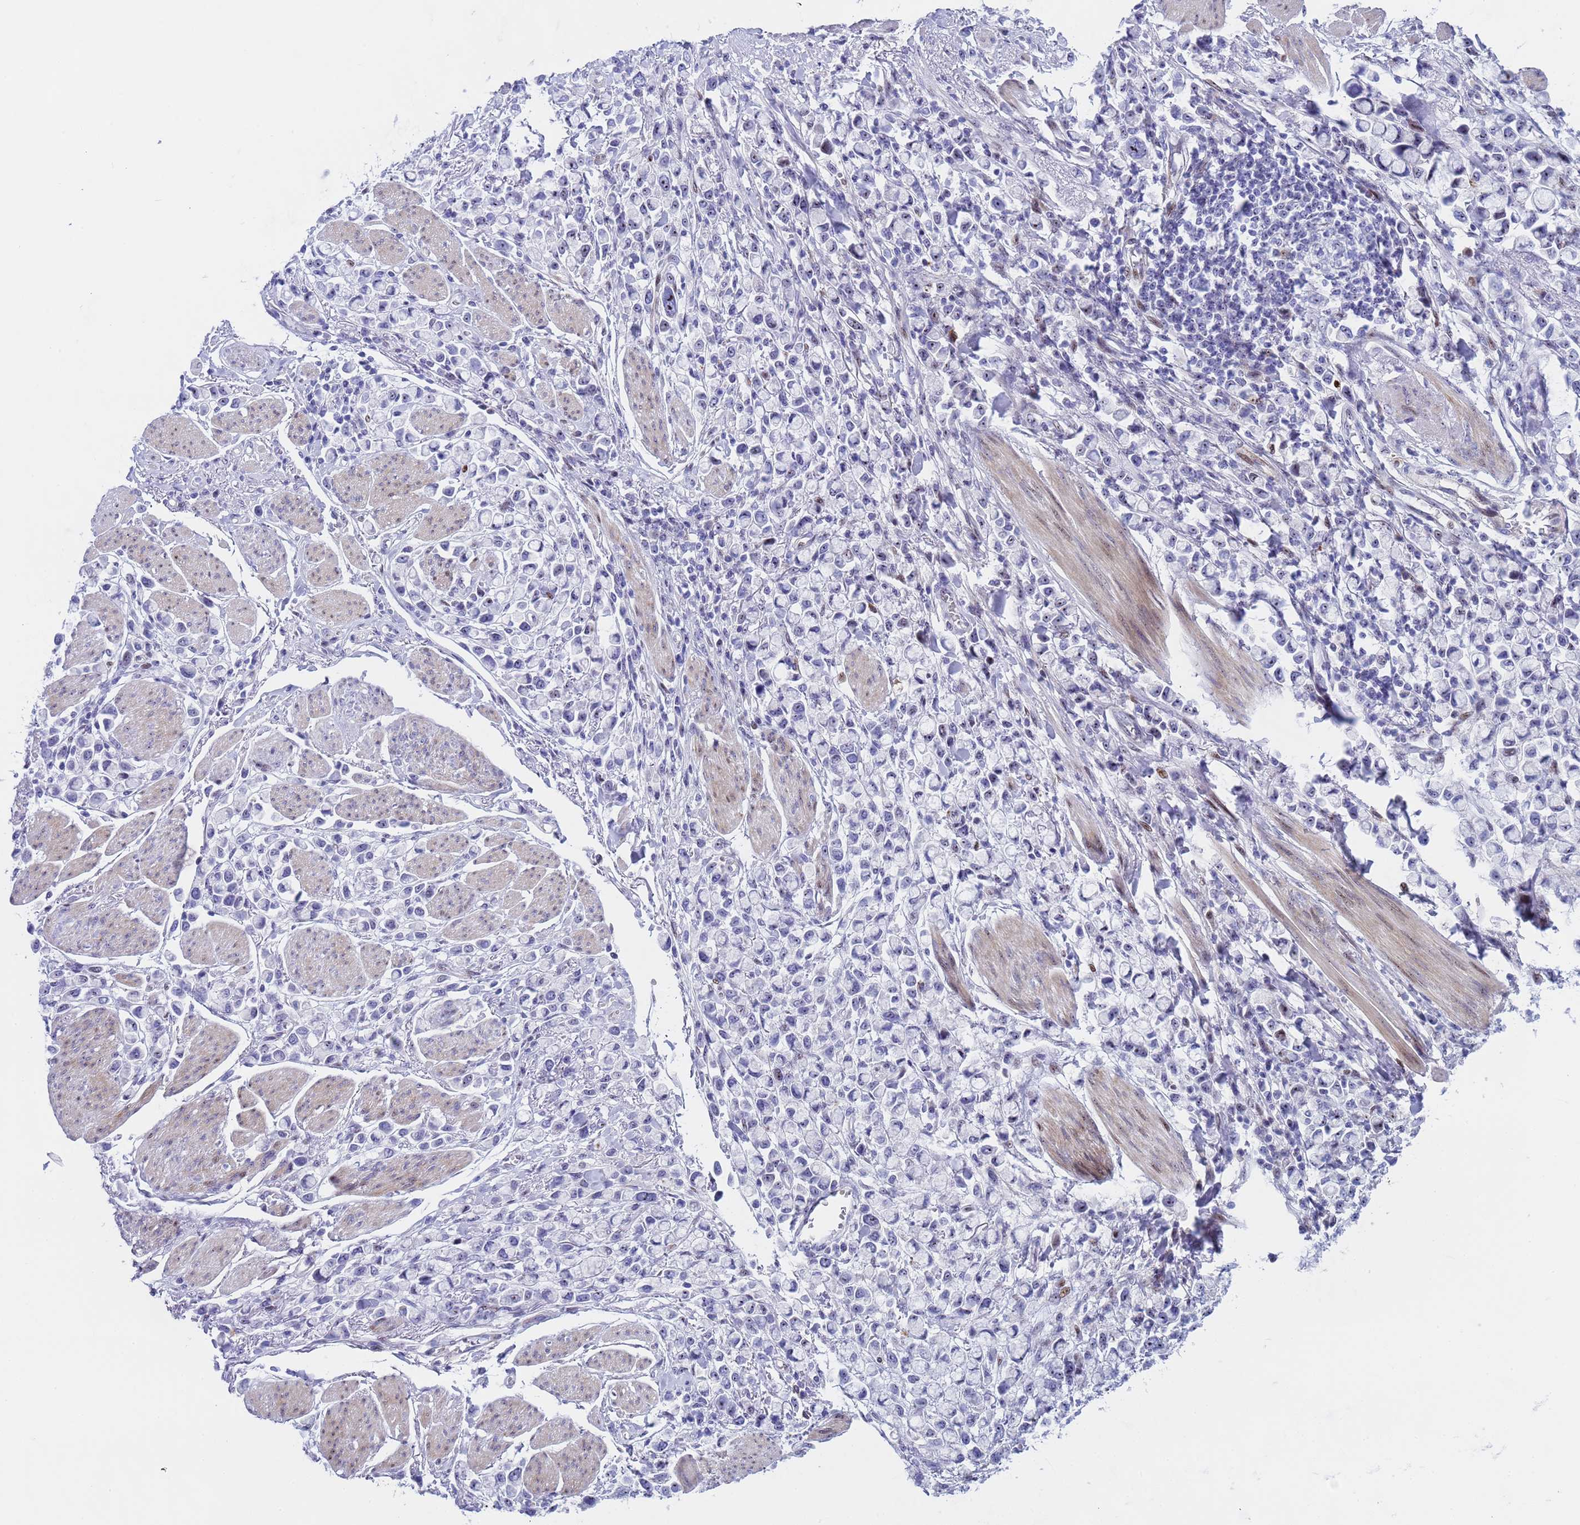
{"staining": {"intensity": "negative", "quantity": "none", "location": "none"}, "tissue": "stomach cancer", "cell_type": "Tumor cells", "image_type": "cancer", "snomed": [{"axis": "morphology", "description": "Adenocarcinoma, NOS"}, {"axis": "topography", "description": "Stomach"}], "caption": "Immunohistochemistry (IHC) image of neoplastic tissue: stomach adenocarcinoma stained with DAB demonstrates no significant protein expression in tumor cells.", "gene": "POP5", "patient": {"sex": "female", "age": 81}}